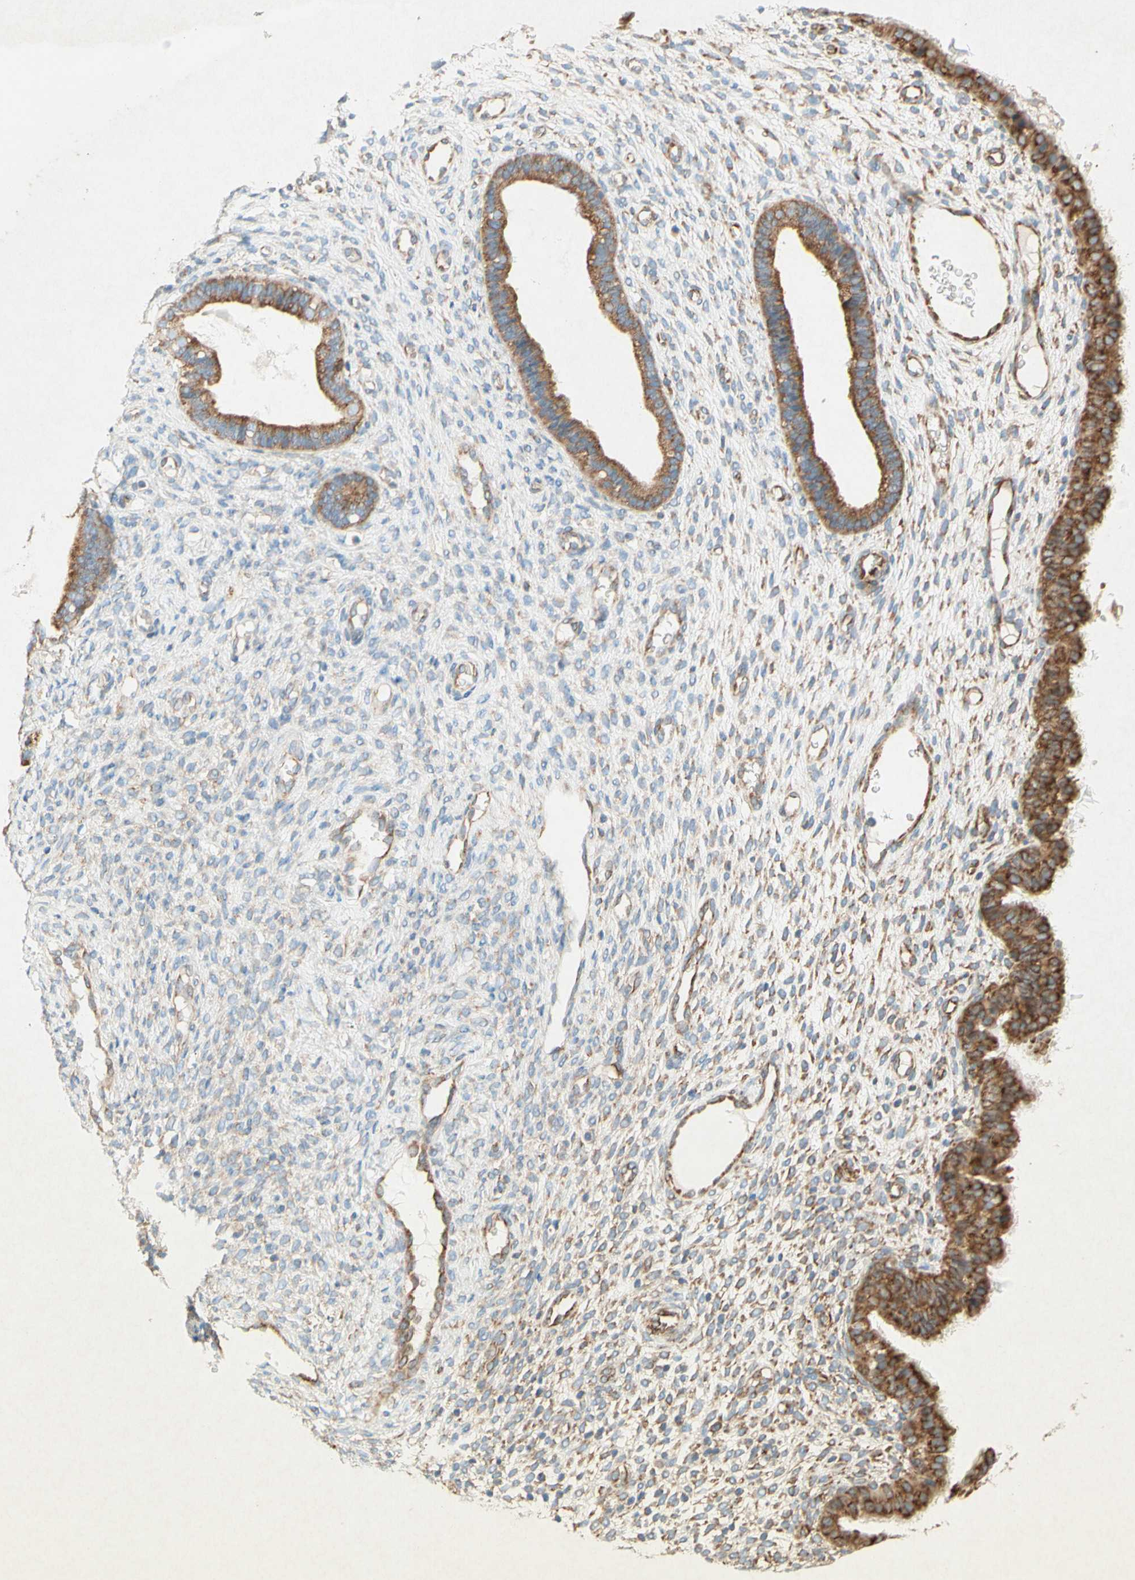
{"staining": {"intensity": "weak", "quantity": "25%-75%", "location": "cytoplasmic/membranous"}, "tissue": "endometrium", "cell_type": "Cells in endometrial stroma", "image_type": "normal", "snomed": [{"axis": "morphology", "description": "Normal tissue, NOS"}, {"axis": "topography", "description": "Endometrium"}], "caption": "Protein analysis of benign endometrium exhibits weak cytoplasmic/membranous expression in approximately 25%-75% of cells in endometrial stroma.", "gene": "PABPC1", "patient": {"sex": "female", "age": 61}}